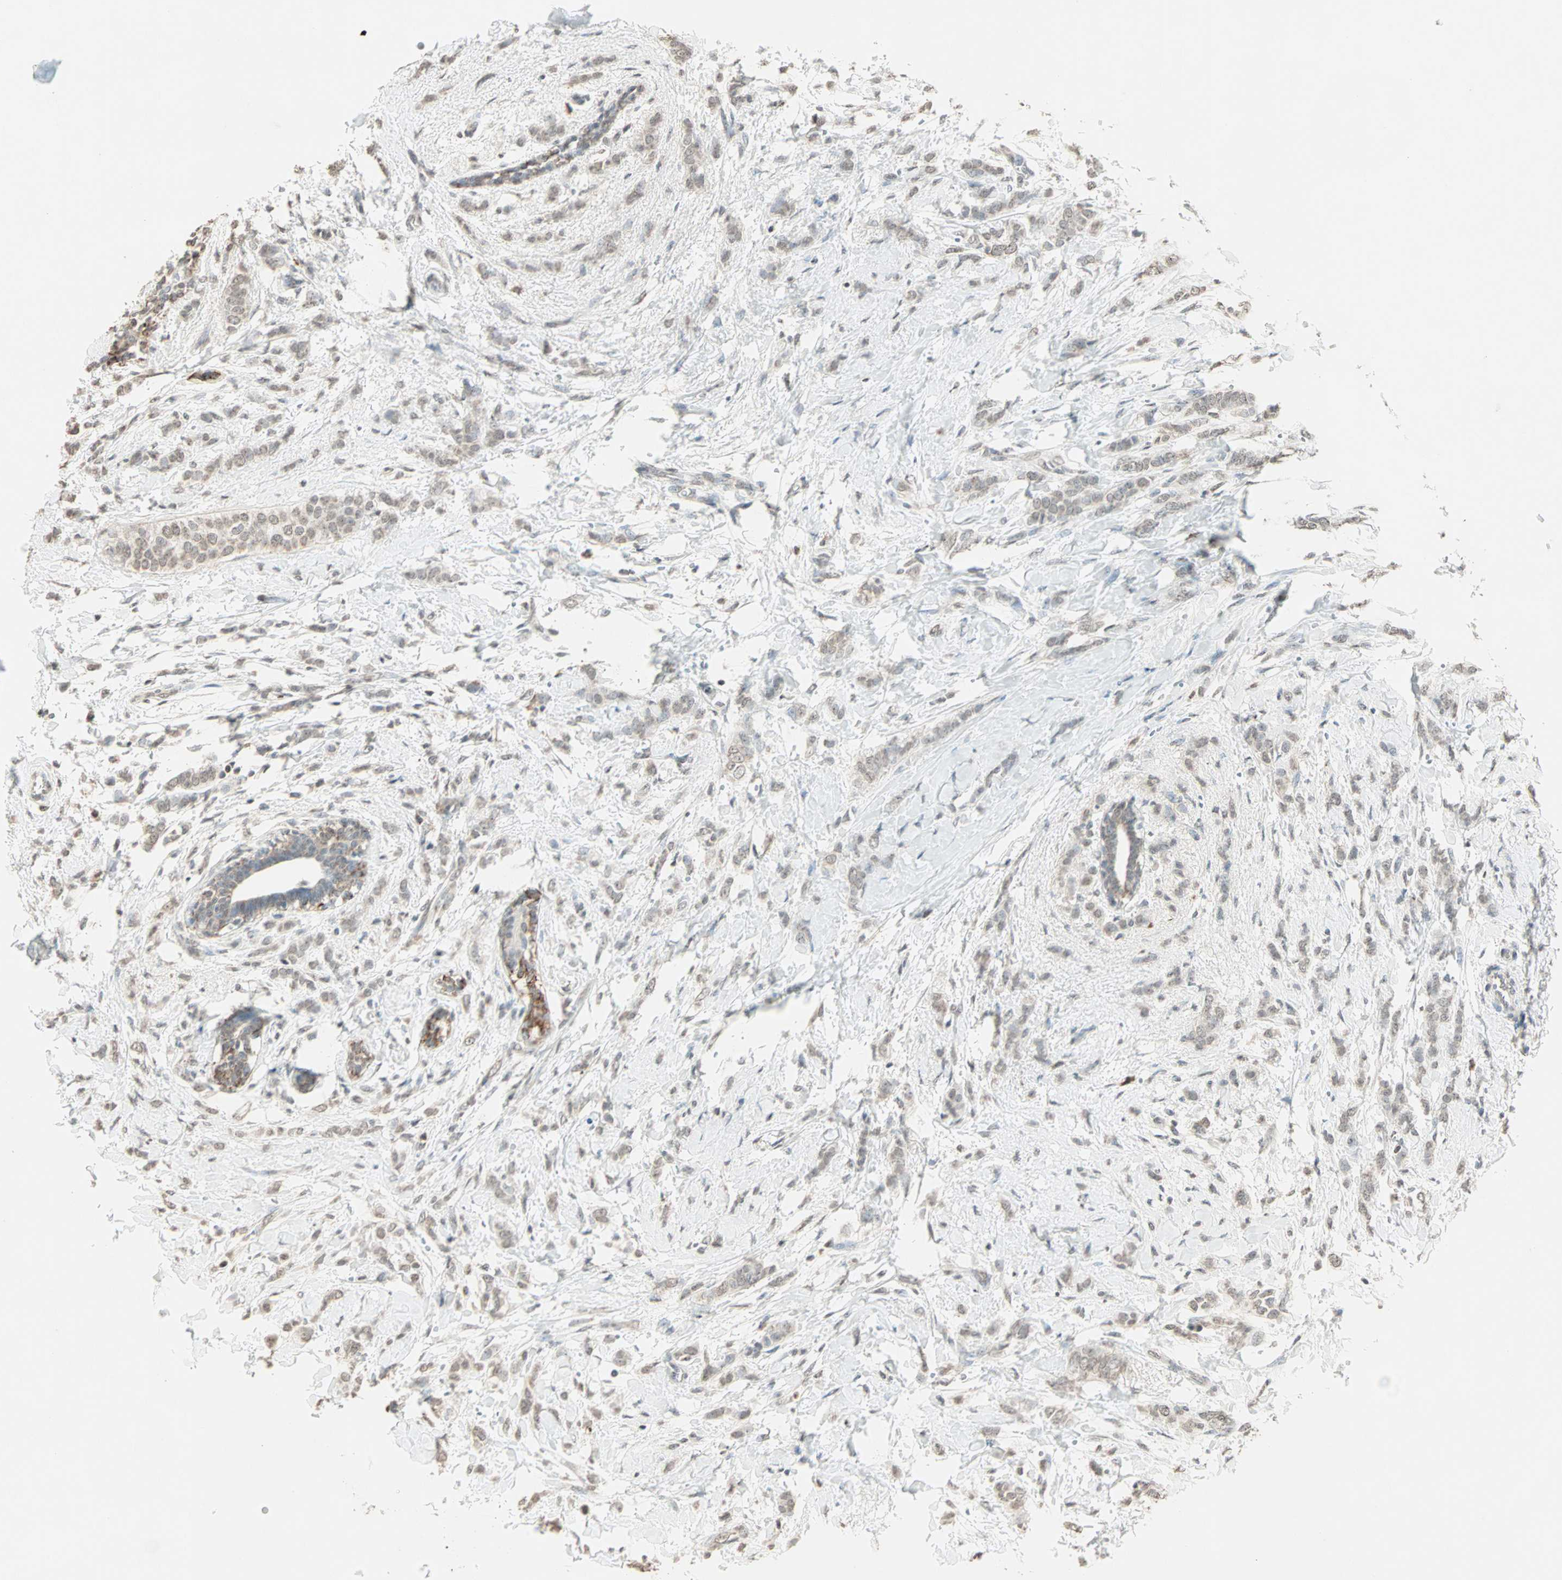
{"staining": {"intensity": "weak", "quantity": "25%-75%", "location": "cytoplasmic/membranous,nuclear"}, "tissue": "breast cancer", "cell_type": "Tumor cells", "image_type": "cancer", "snomed": [{"axis": "morphology", "description": "Lobular carcinoma, in situ"}, {"axis": "morphology", "description": "Lobular carcinoma"}, {"axis": "topography", "description": "Breast"}], "caption": "A brown stain labels weak cytoplasmic/membranous and nuclear expression of a protein in human breast cancer (lobular carcinoma) tumor cells.", "gene": "PRELID1", "patient": {"sex": "female", "age": 41}}